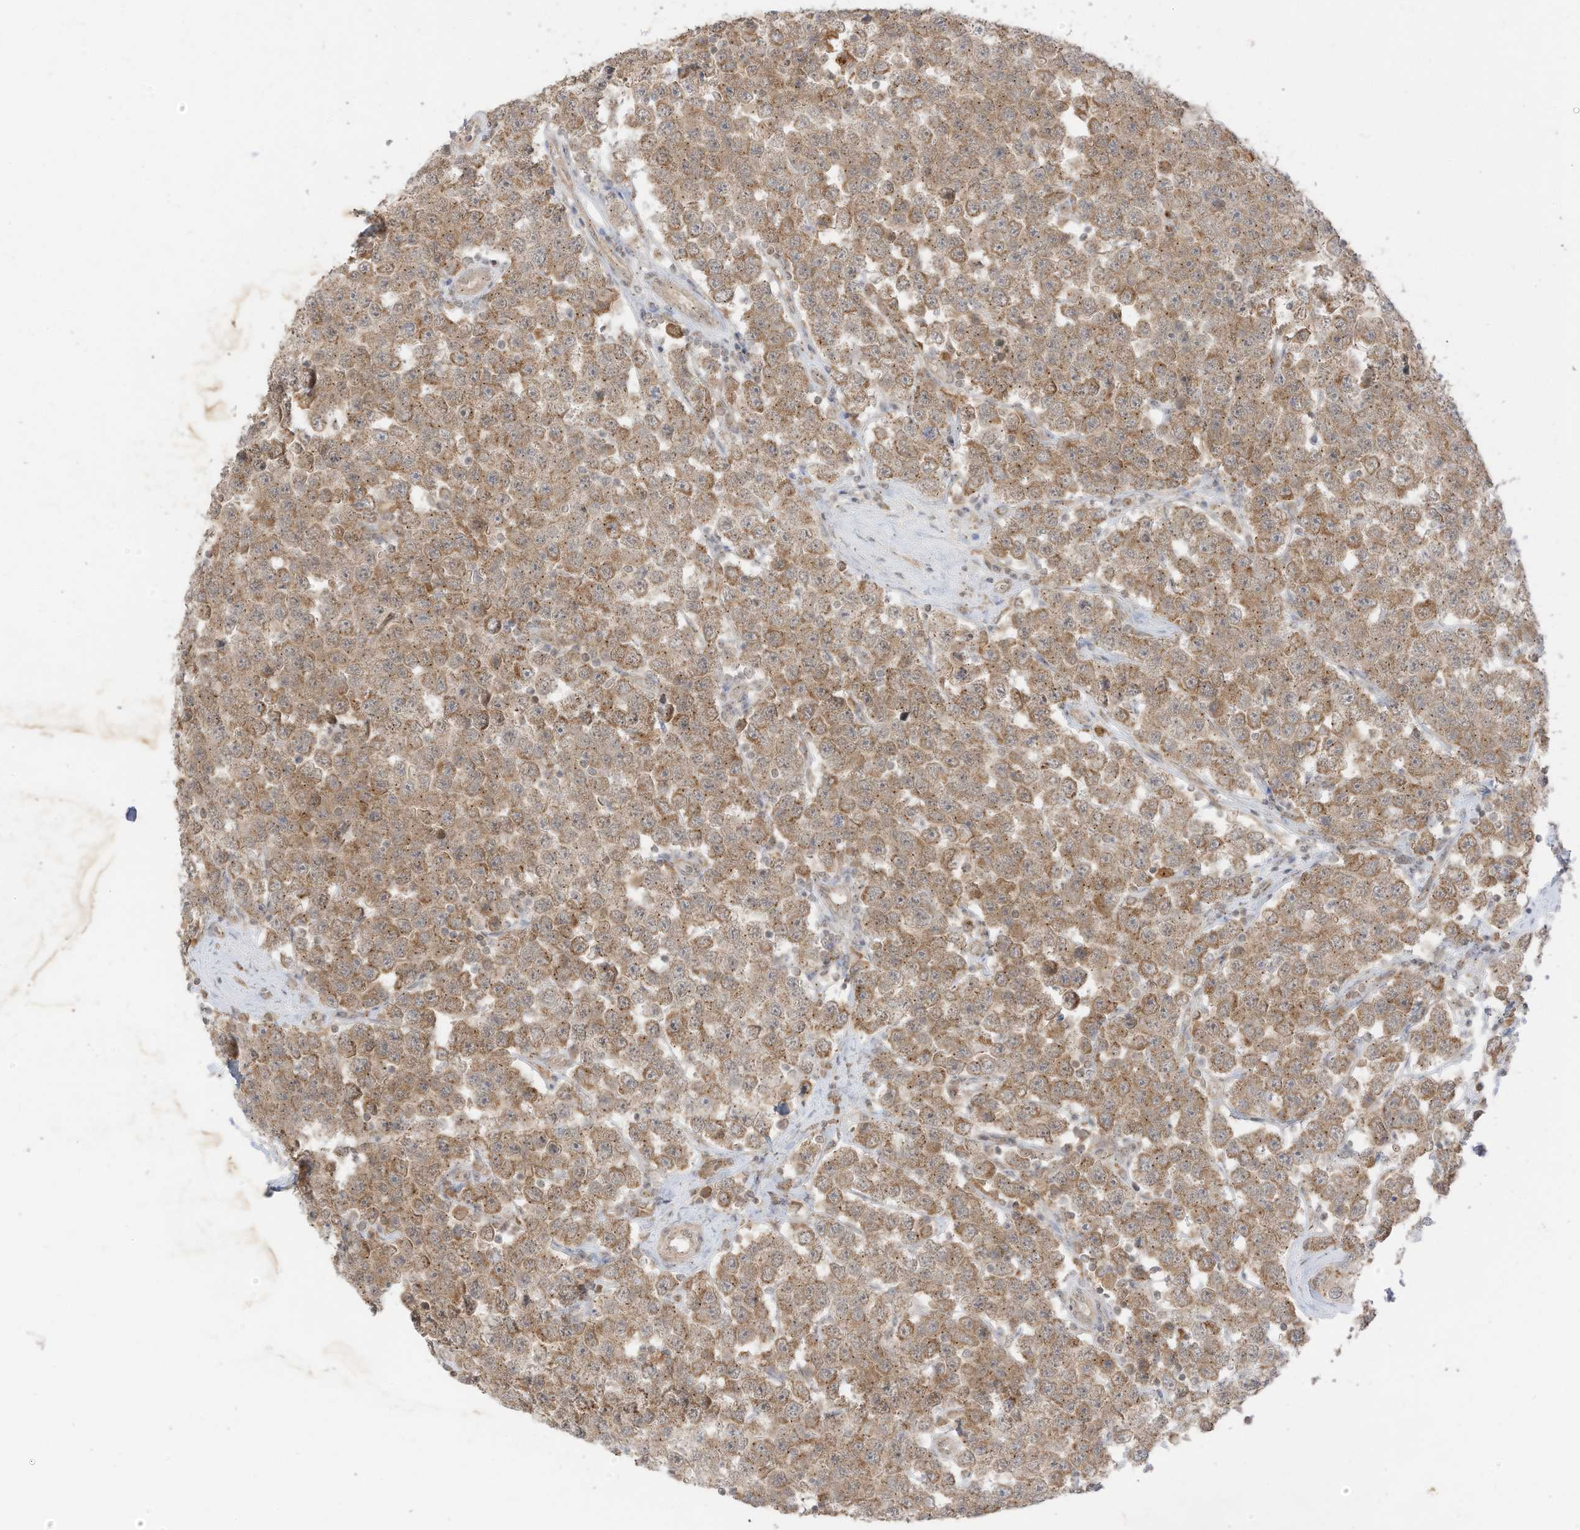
{"staining": {"intensity": "moderate", "quantity": "25%-75%", "location": "cytoplasmic/membranous"}, "tissue": "testis cancer", "cell_type": "Tumor cells", "image_type": "cancer", "snomed": [{"axis": "morphology", "description": "Seminoma, NOS"}, {"axis": "topography", "description": "Testis"}], "caption": "Approximately 25%-75% of tumor cells in testis cancer display moderate cytoplasmic/membranous protein staining as visualized by brown immunohistochemical staining.", "gene": "N4BP3", "patient": {"sex": "male", "age": 28}}